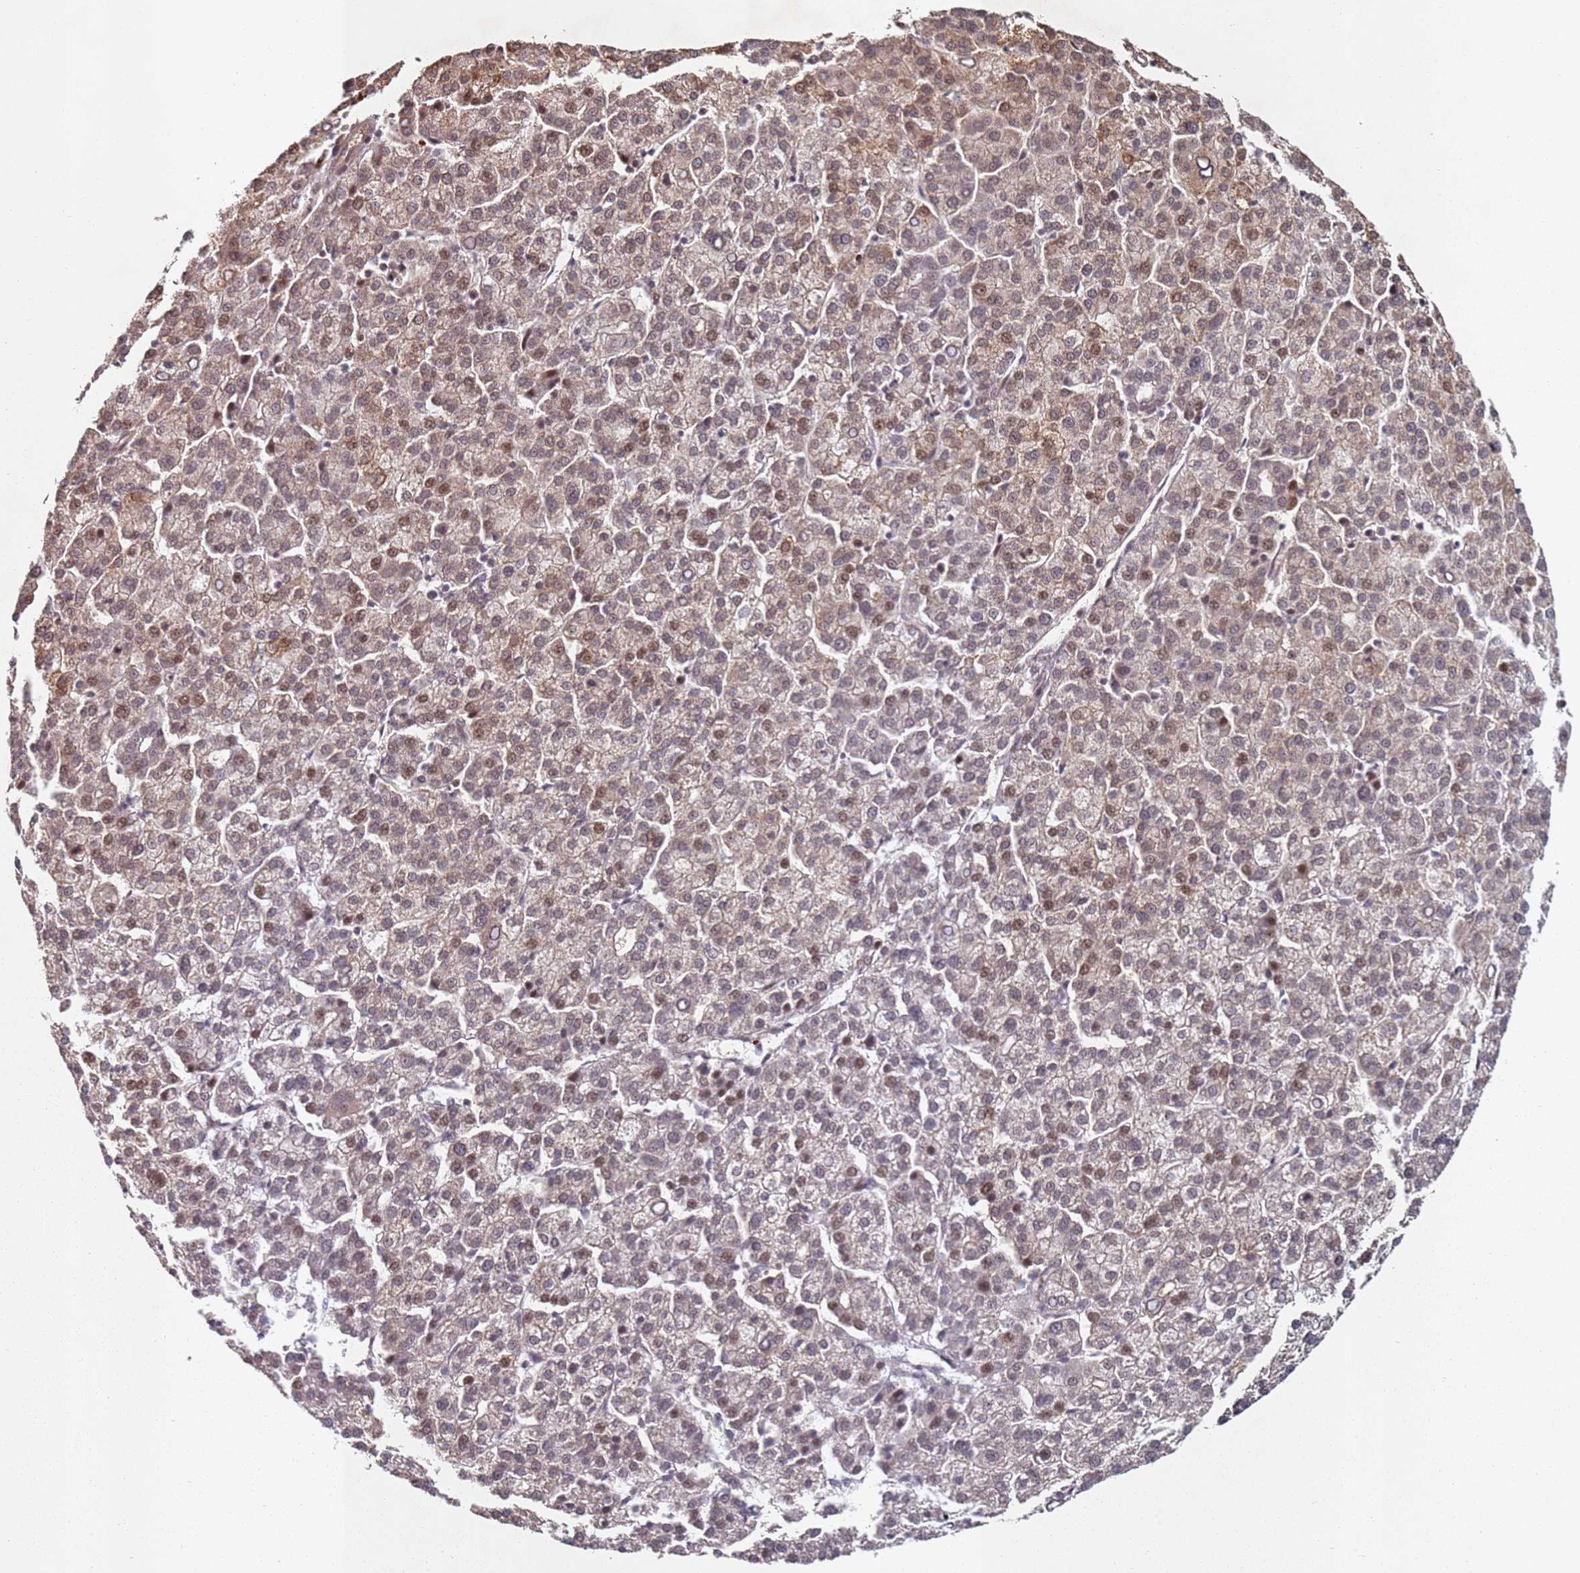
{"staining": {"intensity": "moderate", "quantity": ">75%", "location": "cytoplasmic/membranous,nuclear"}, "tissue": "liver cancer", "cell_type": "Tumor cells", "image_type": "cancer", "snomed": [{"axis": "morphology", "description": "Carcinoma, Hepatocellular, NOS"}, {"axis": "topography", "description": "Liver"}], "caption": "Approximately >75% of tumor cells in liver cancer exhibit moderate cytoplasmic/membranous and nuclear protein positivity as visualized by brown immunohistochemical staining.", "gene": "ATF6B", "patient": {"sex": "female", "age": 58}}